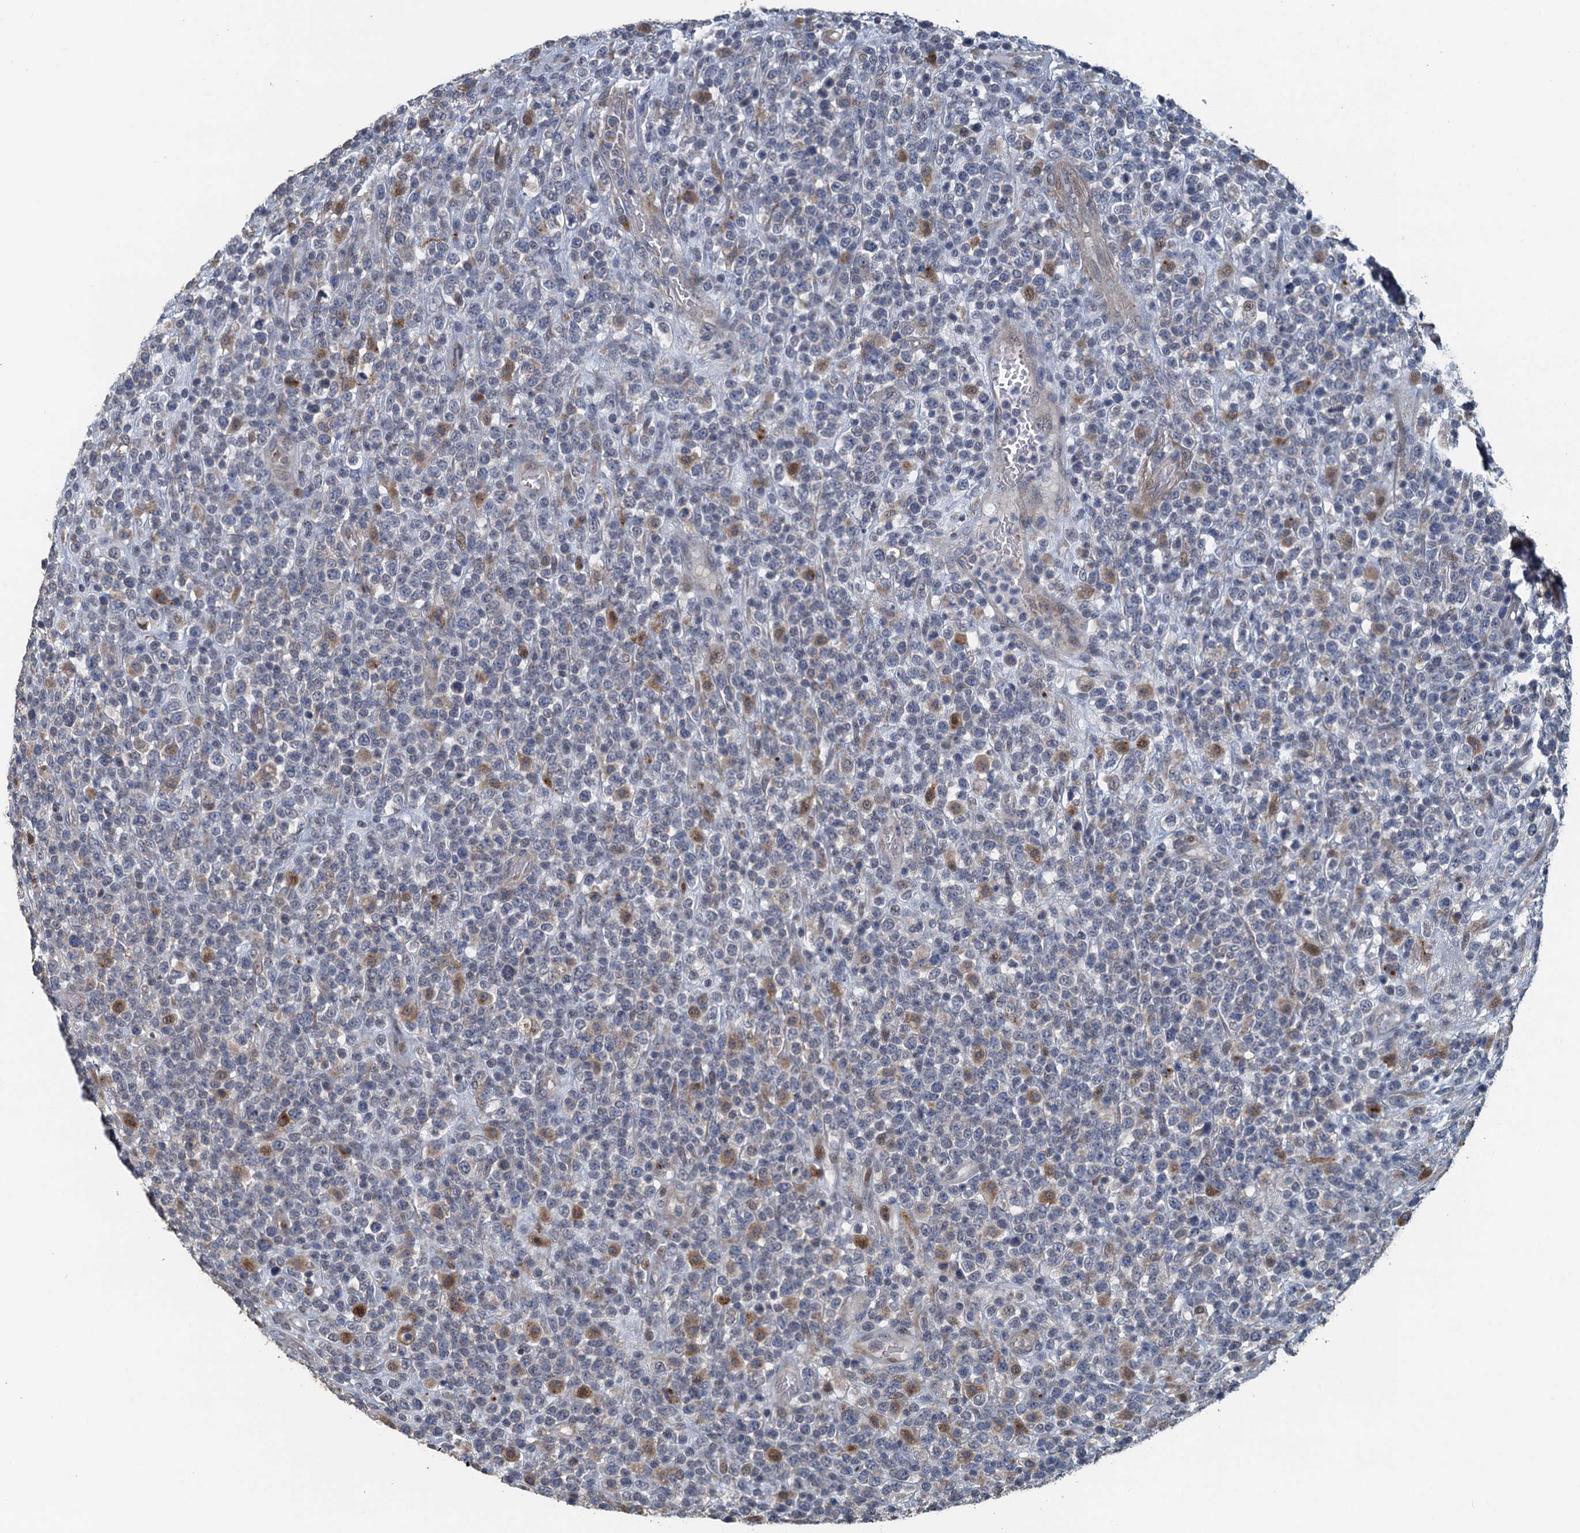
{"staining": {"intensity": "negative", "quantity": "none", "location": "none"}, "tissue": "lymphoma", "cell_type": "Tumor cells", "image_type": "cancer", "snomed": [{"axis": "morphology", "description": "Malignant lymphoma, non-Hodgkin's type, High grade"}, {"axis": "topography", "description": "Colon"}], "caption": "Tumor cells are negative for brown protein staining in malignant lymphoma, non-Hodgkin's type (high-grade). (DAB immunohistochemistry, high magnification).", "gene": "AGRN", "patient": {"sex": "female", "age": 53}}